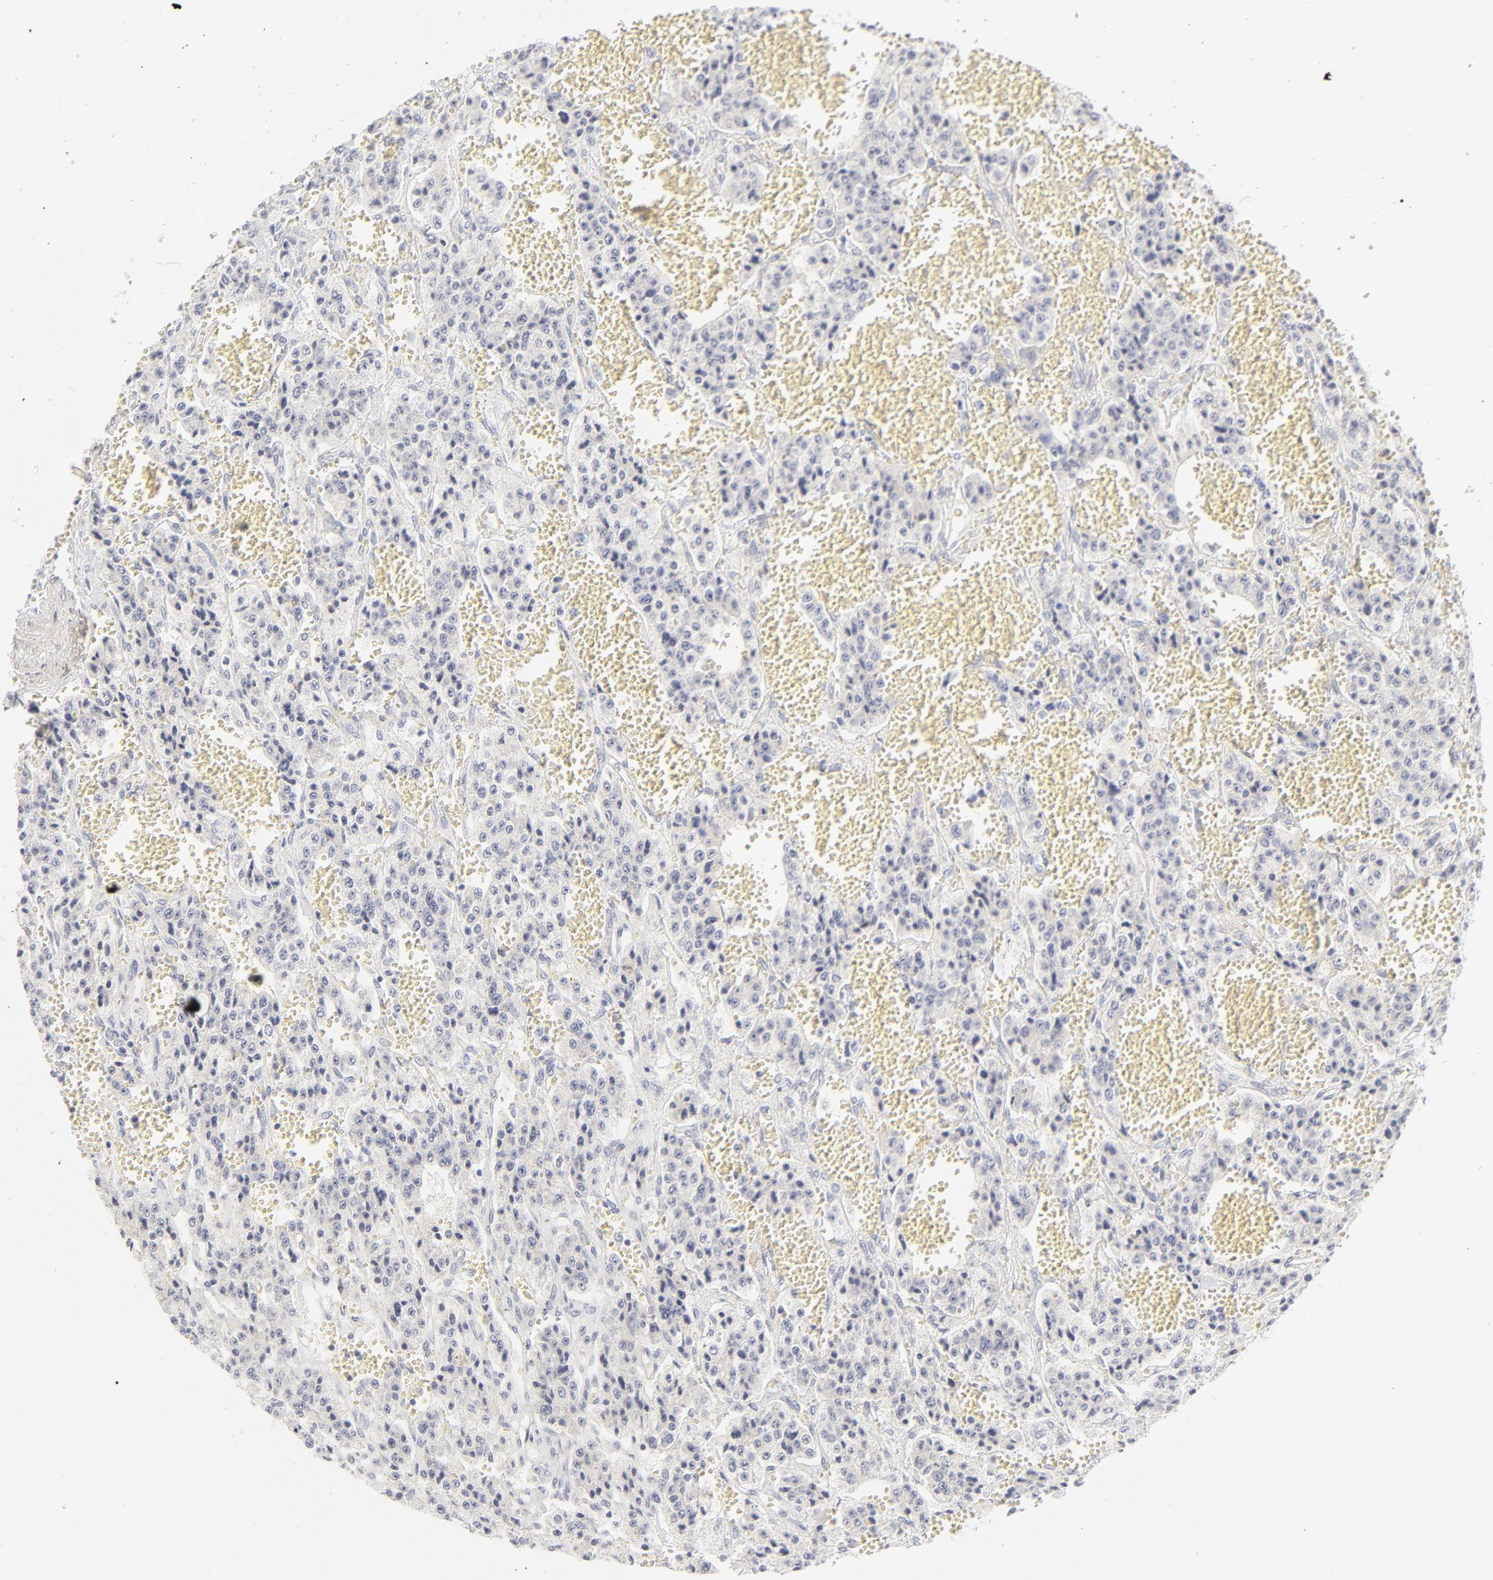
{"staining": {"intensity": "negative", "quantity": "none", "location": "none"}, "tissue": "carcinoid", "cell_type": "Tumor cells", "image_type": "cancer", "snomed": [{"axis": "morphology", "description": "Carcinoid, malignant, NOS"}, {"axis": "topography", "description": "Small intestine"}], "caption": "Immunohistochemistry of human carcinoid (malignant) exhibits no staining in tumor cells.", "gene": "NPNT", "patient": {"sex": "male", "age": 52}}